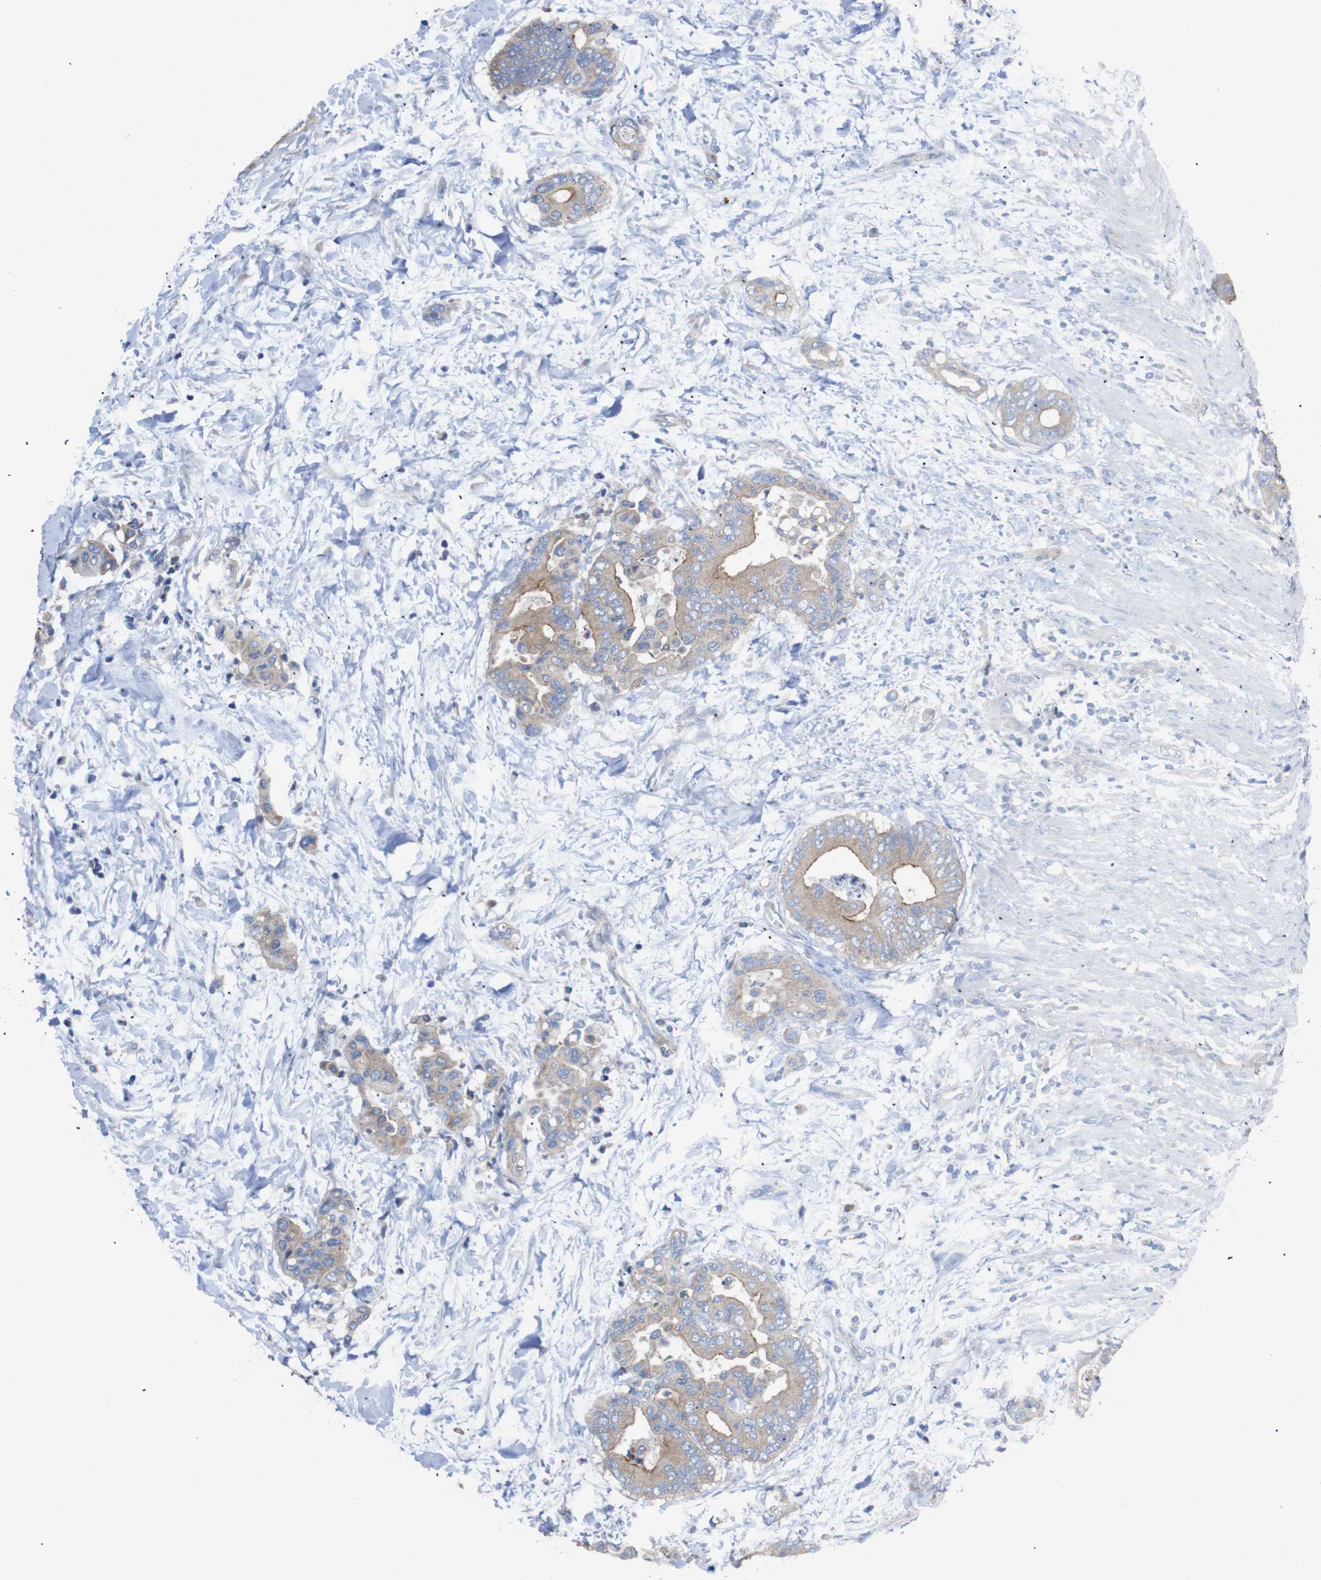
{"staining": {"intensity": "moderate", "quantity": ">75%", "location": "cytoplasmic/membranous"}, "tissue": "colorectal cancer", "cell_type": "Tumor cells", "image_type": "cancer", "snomed": [{"axis": "morphology", "description": "Normal tissue, NOS"}, {"axis": "morphology", "description": "Adenocarcinoma, NOS"}, {"axis": "topography", "description": "Colon"}], "caption": "Moderate cytoplasmic/membranous protein expression is present in approximately >75% of tumor cells in colorectal cancer (adenocarcinoma).", "gene": "USH1C", "patient": {"sex": "male", "age": 82}}